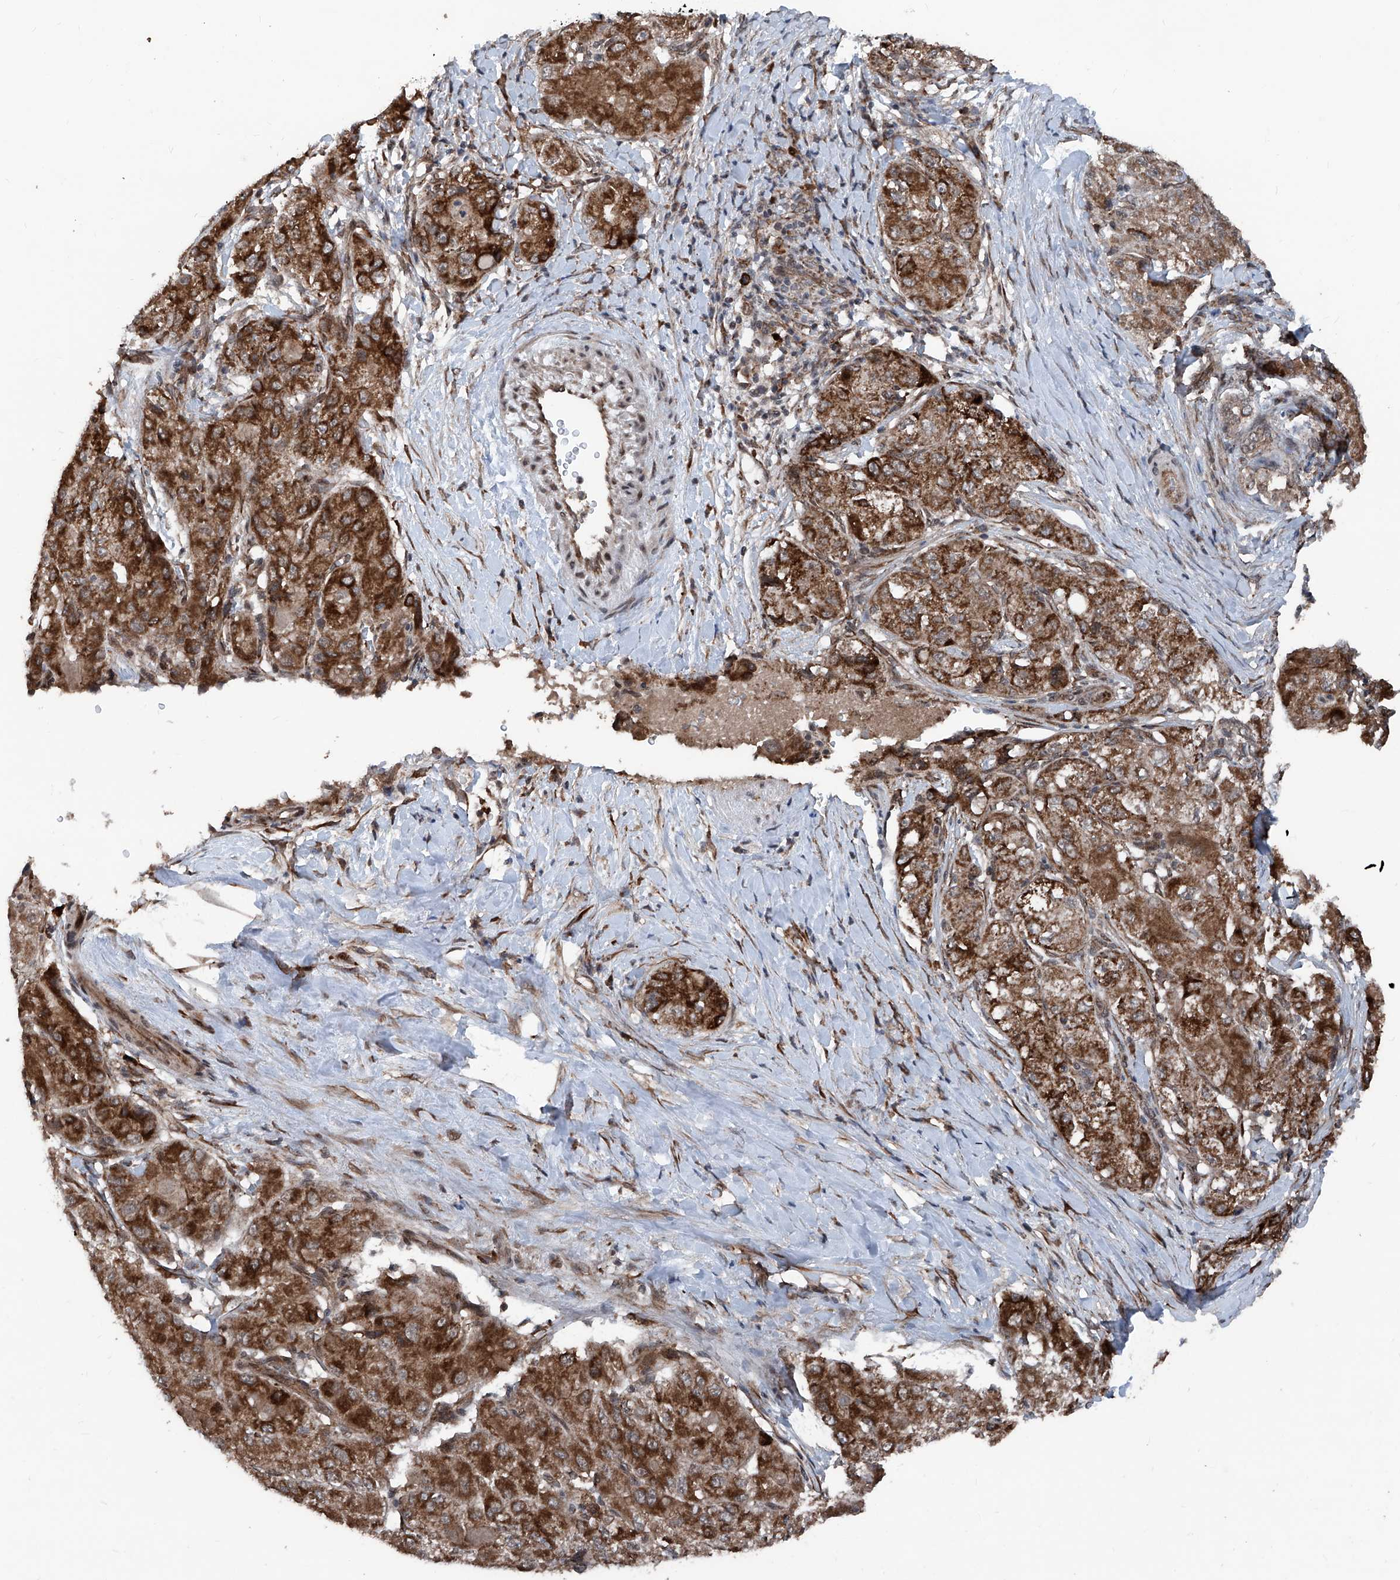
{"staining": {"intensity": "strong", "quantity": ">75%", "location": "cytoplasmic/membranous"}, "tissue": "liver cancer", "cell_type": "Tumor cells", "image_type": "cancer", "snomed": [{"axis": "morphology", "description": "Carcinoma, Hepatocellular, NOS"}, {"axis": "topography", "description": "Liver"}], "caption": "Human liver cancer stained with a brown dye displays strong cytoplasmic/membranous positive staining in about >75% of tumor cells.", "gene": "COA7", "patient": {"sex": "male", "age": 80}}